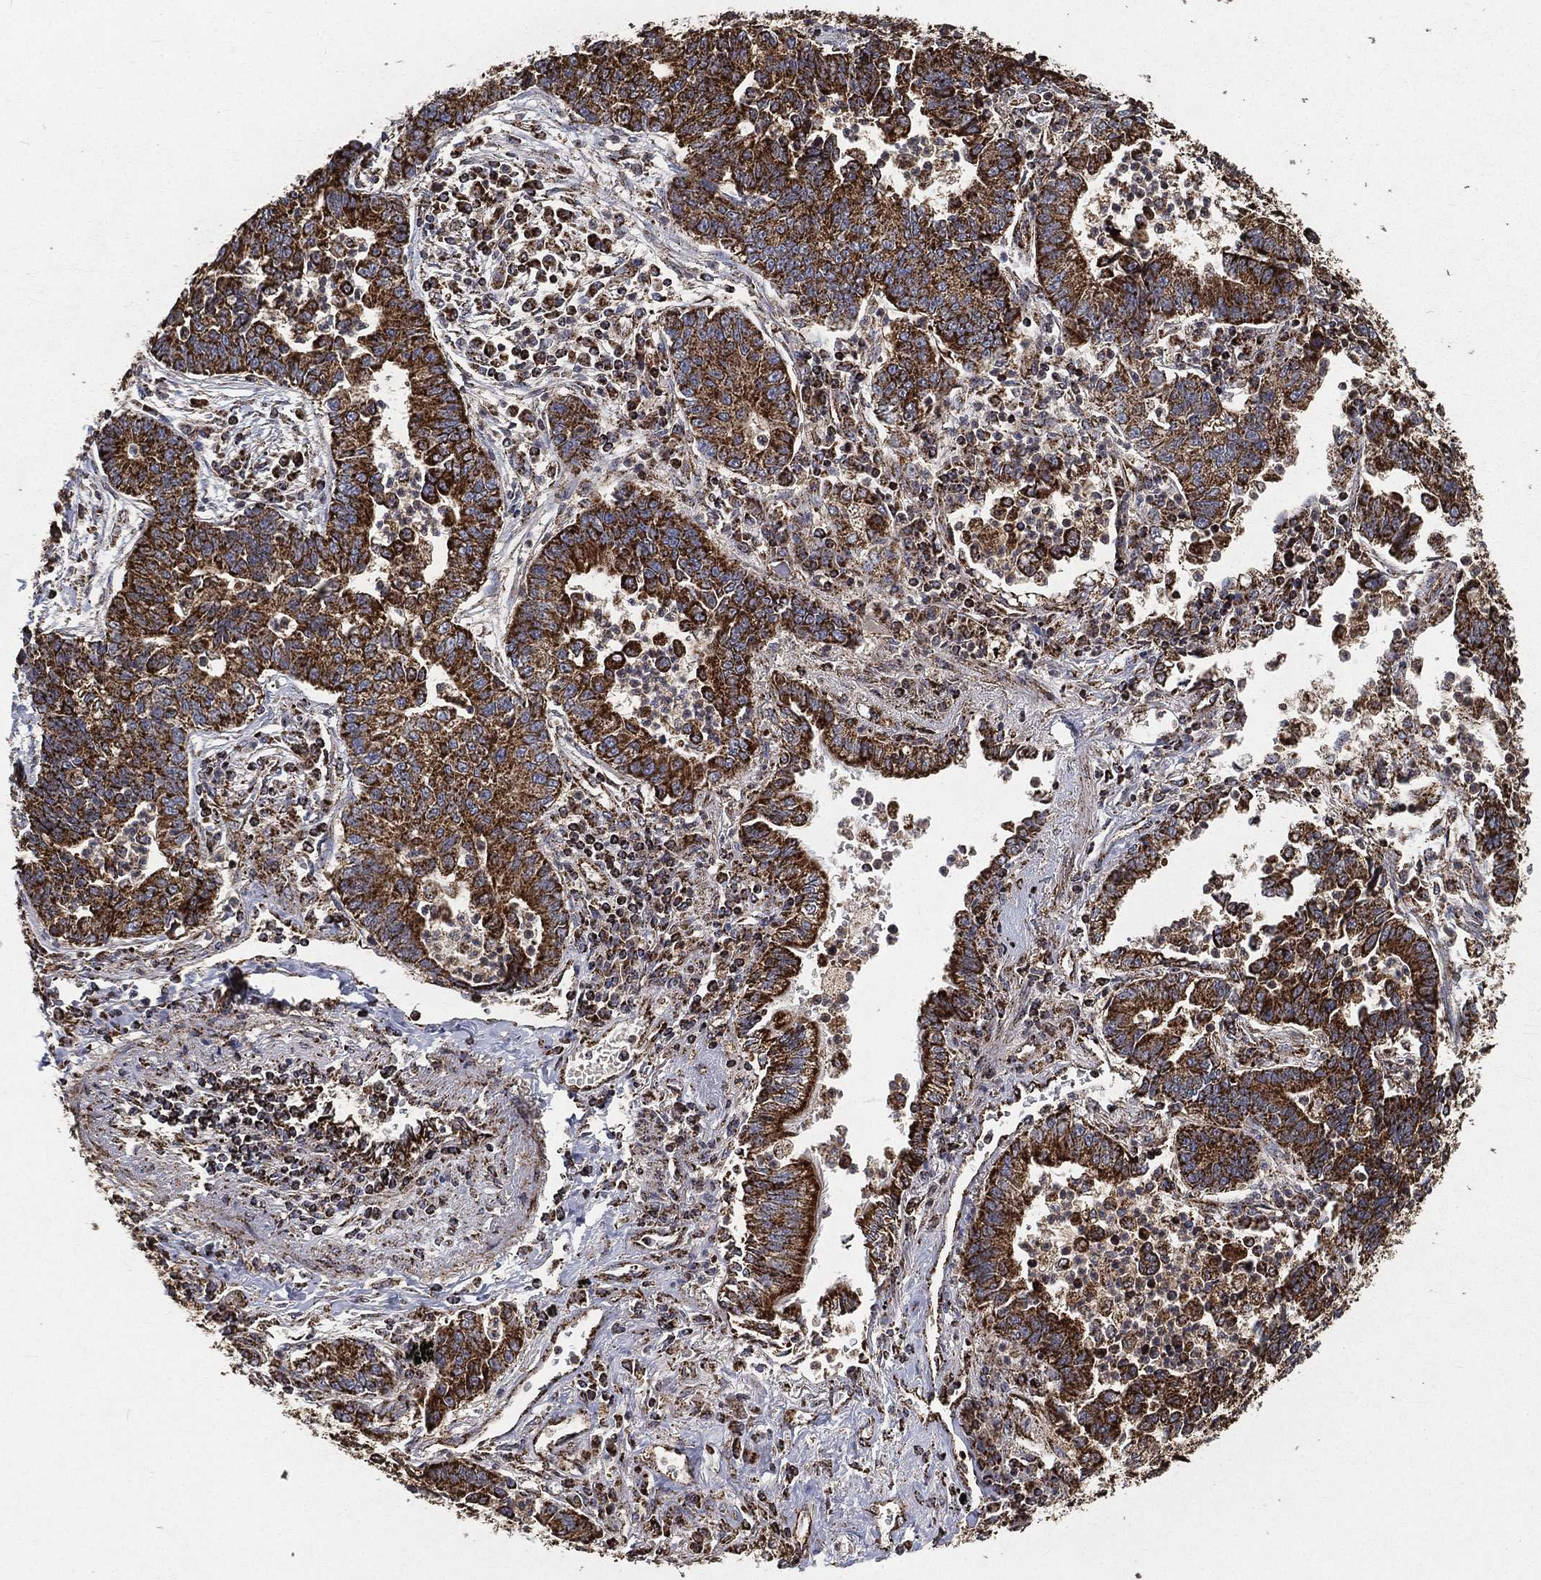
{"staining": {"intensity": "strong", "quantity": ">75%", "location": "cytoplasmic/membranous"}, "tissue": "lung cancer", "cell_type": "Tumor cells", "image_type": "cancer", "snomed": [{"axis": "morphology", "description": "Adenocarcinoma, NOS"}, {"axis": "topography", "description": "Lung"}], "caption": "Strong cytoplasmic/membranous protein staining is seen in approximately >75% of tumor cells in lung cancer (adenocarcinoma).", "gene": "SLC38A7", "patient": {"sex": "female", "age": 57}}